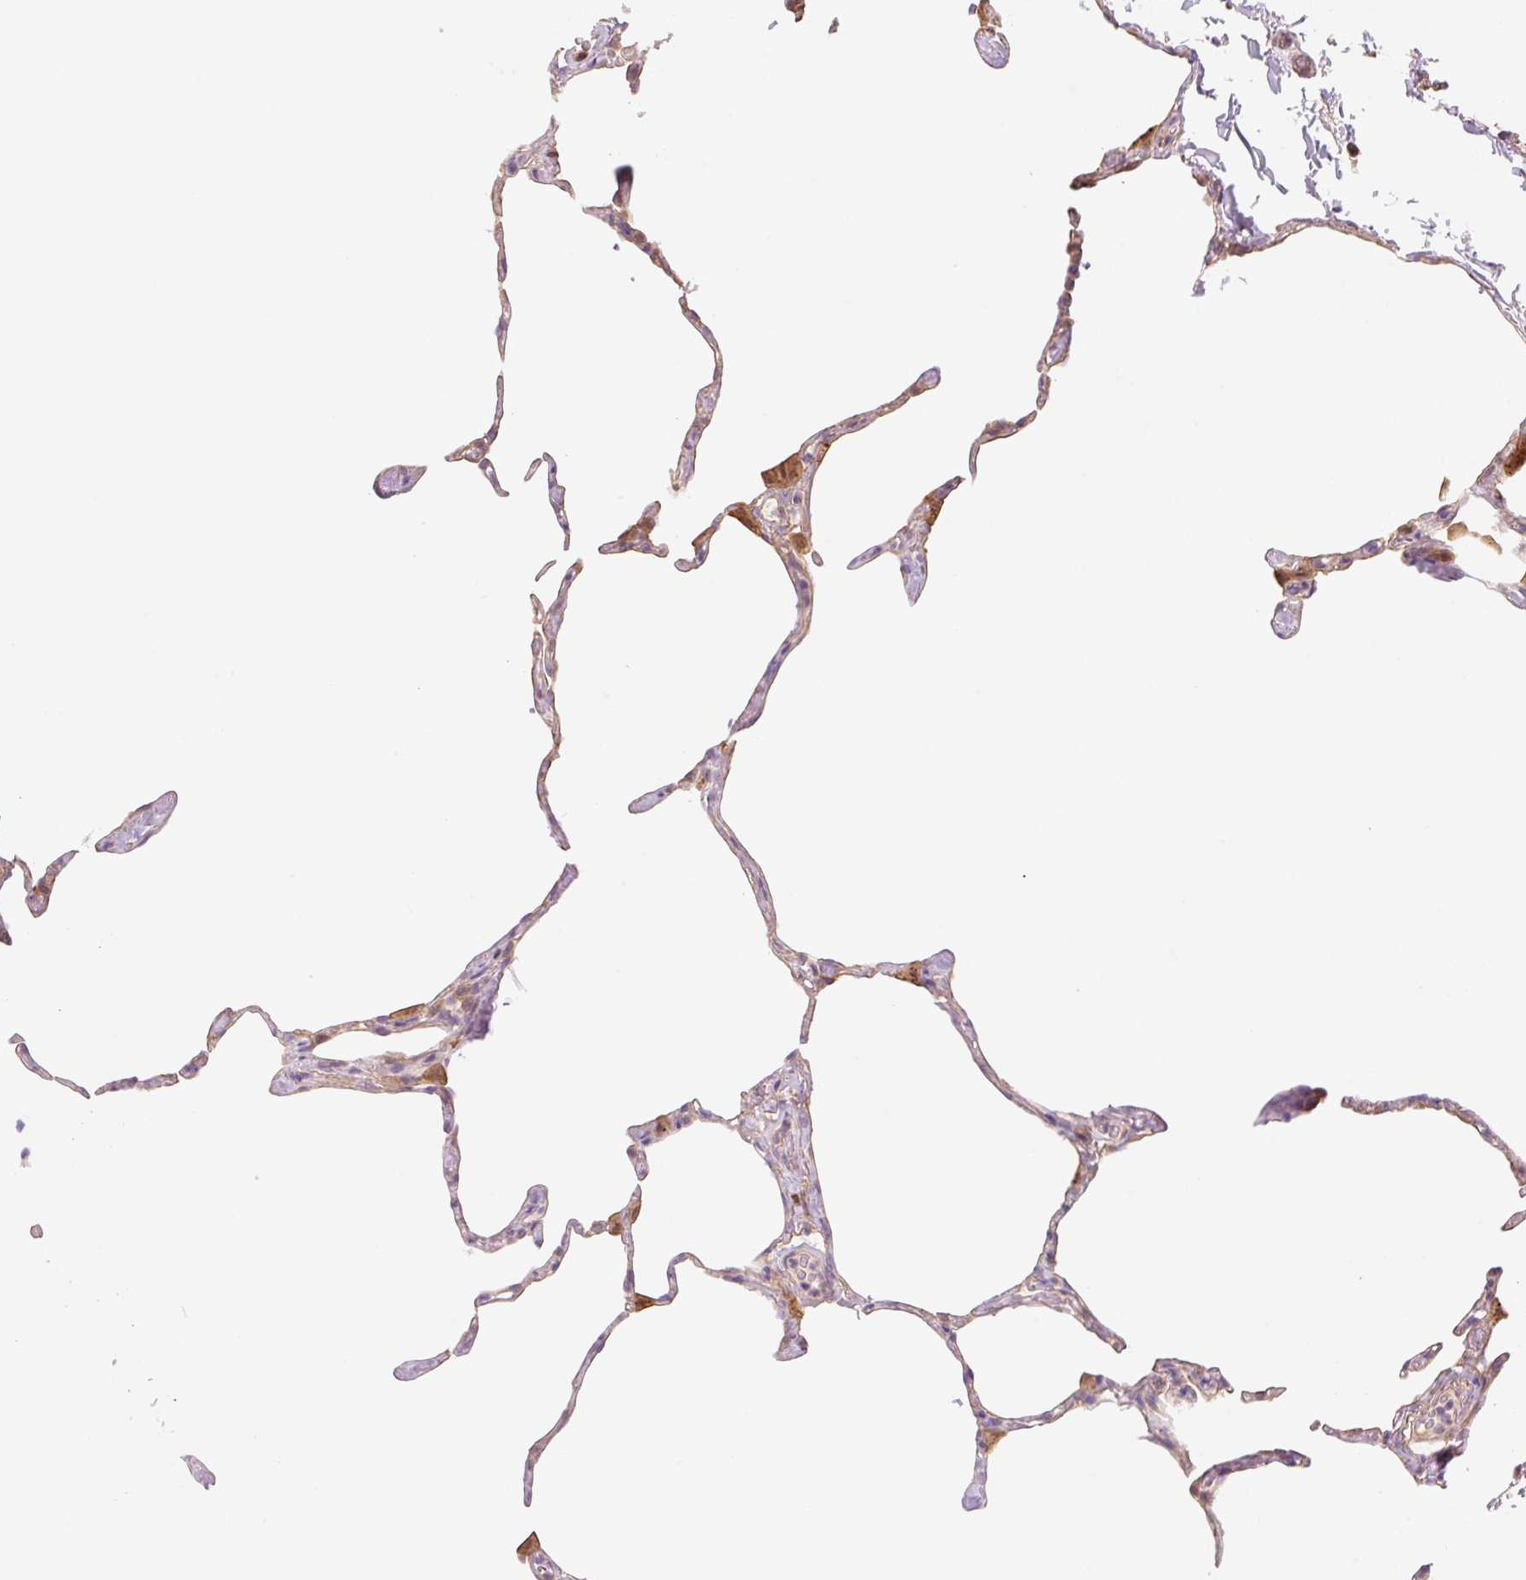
{"staining": {"intensity": "weak", "quantity": "<25%", "location": "cytoplasmic/membranous"}, "tissue": "lung", "cell_type": "Alveolar cells", "image_type": "normal", "snomed": [{"axis": "morphology", "description": "Normal tissue, NOS"}, {"axis": "topography", "description": "Lung"}], "caption": "A high-resolution image shows immunohistochemistry staining of normal lung, which reveals no significant expression in alveolar cells. (DAB IHC with hematoxylin counter stain).", "gene": "NLRP5", "patient": {"sex": "male", "age": 65}}